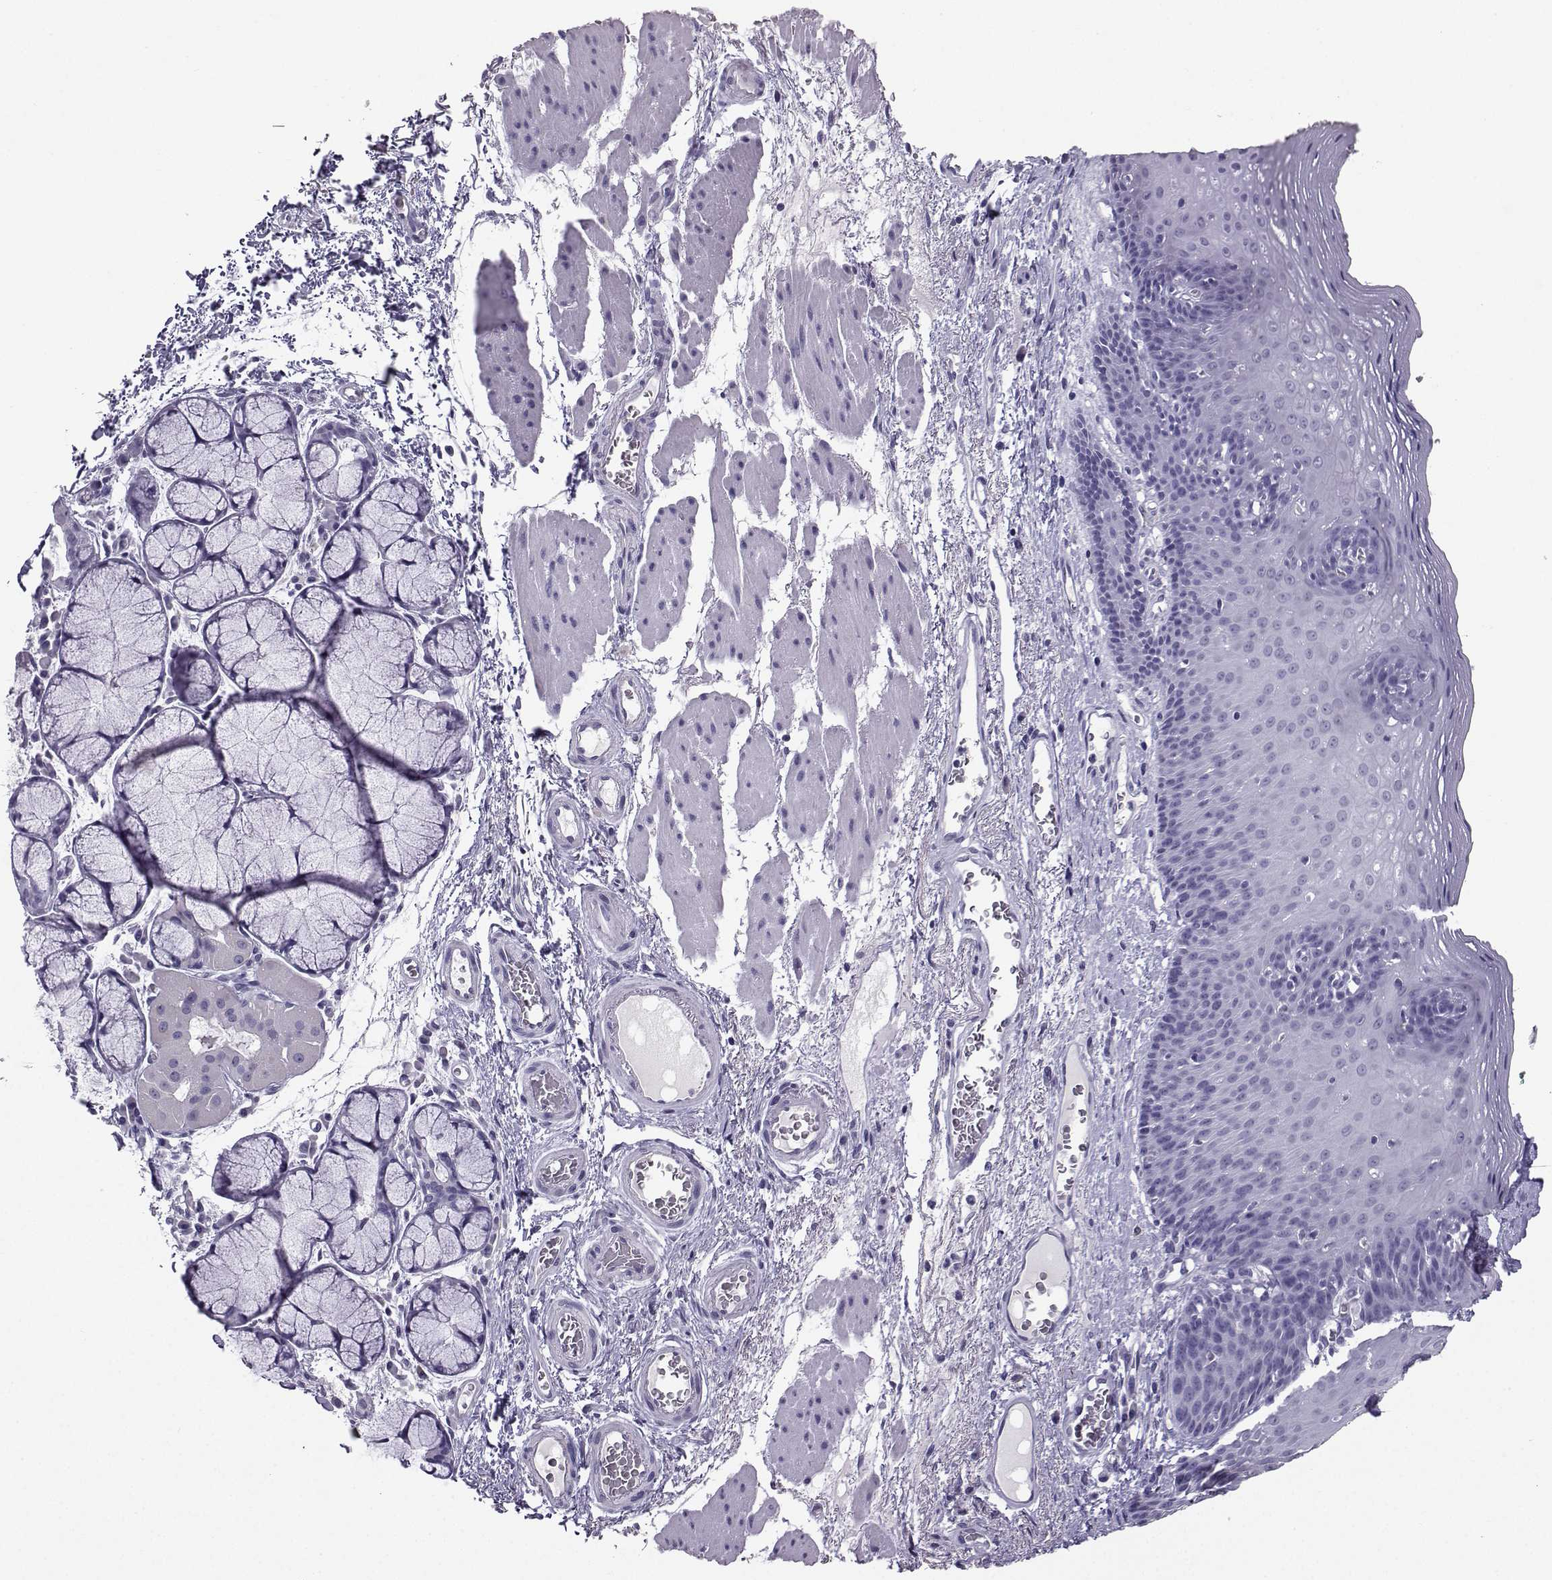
{"staining": {"intensity": "negative", "quantity": "none", "location": "none"}, "tissue": "esophagus", "cell_type": "Squamous epithelial cells", "image_type": "normal", "snomed": [{"axis": "morphology", "description": "Normal tissue, NOS"}, {"axis": "topography", "description": "Esophagus"}], "caption": "Micrograph shows no protein positivity in squamous epithelial cells of unremarkable esophagus. (Stains: DAB (3,3'-diaminobenzidine) IHC with hematoxylin counter stain, Microscopy: brightfield microscopy at high magnification).", "gene": "TBR1", "patient": {"sex": "male", "age": 76}}